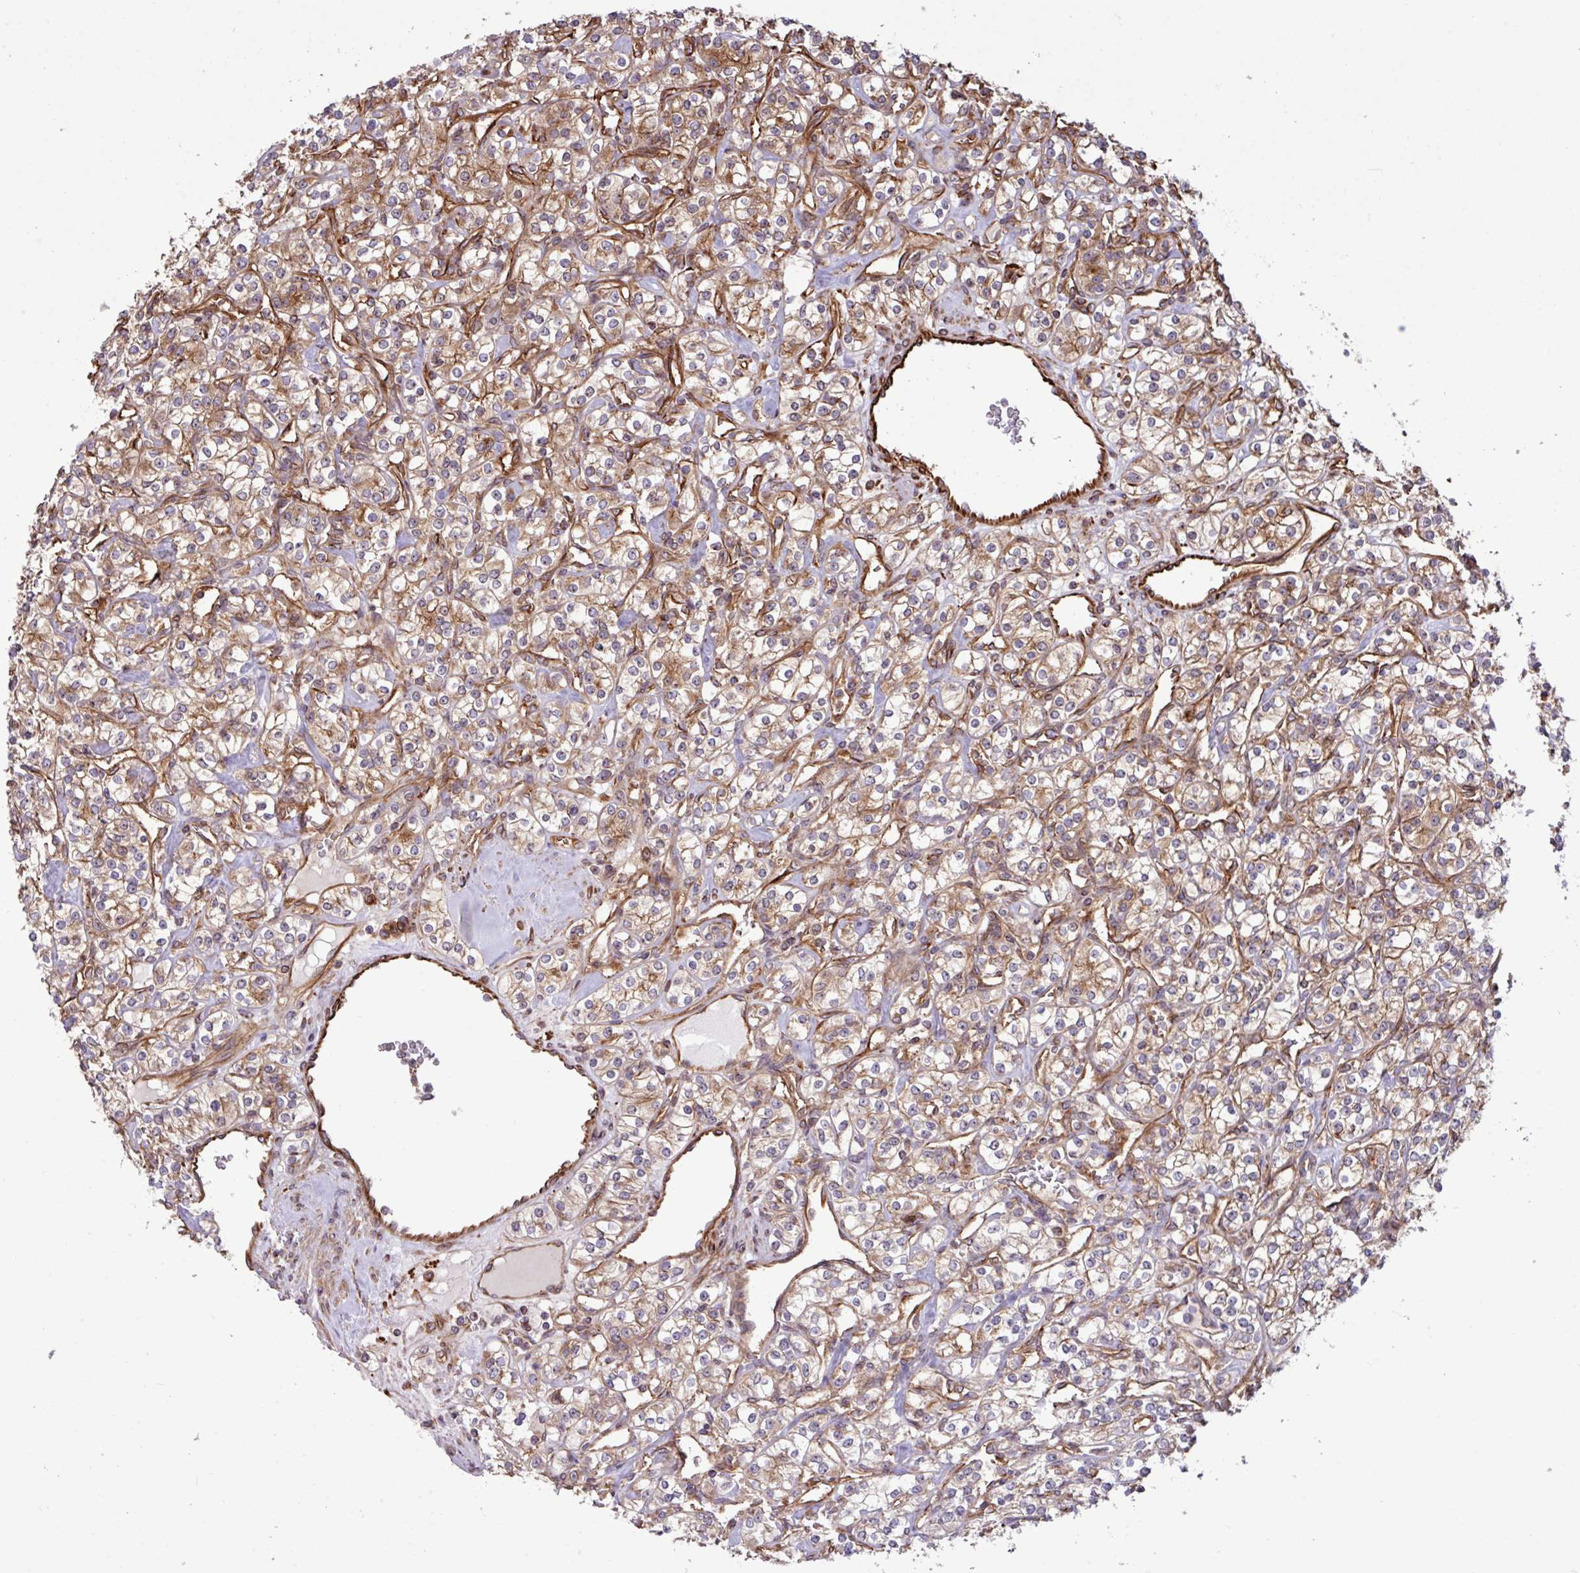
{"staining": {"intensity": "moderate", "quantity": "25%-75%", "location": "cytoplasmic/membranous"}, "tissue": "renal cancer", "cell_type": "Tumor cells", "image_type": "cancer", "snomed": [{"axis": "morphology", "description": "Adenocarcinoma, NOS"}, {"axis": "topography", "description": "Kidney"}], "caption": "Tumor cells show medium levels of moderate cytoplasmic/membranous expression in approximately 25%-75% of cells in renal adenocarcinoma.", "gene": "ZNF300", "patient": {"sex": "male", "age": 77}}